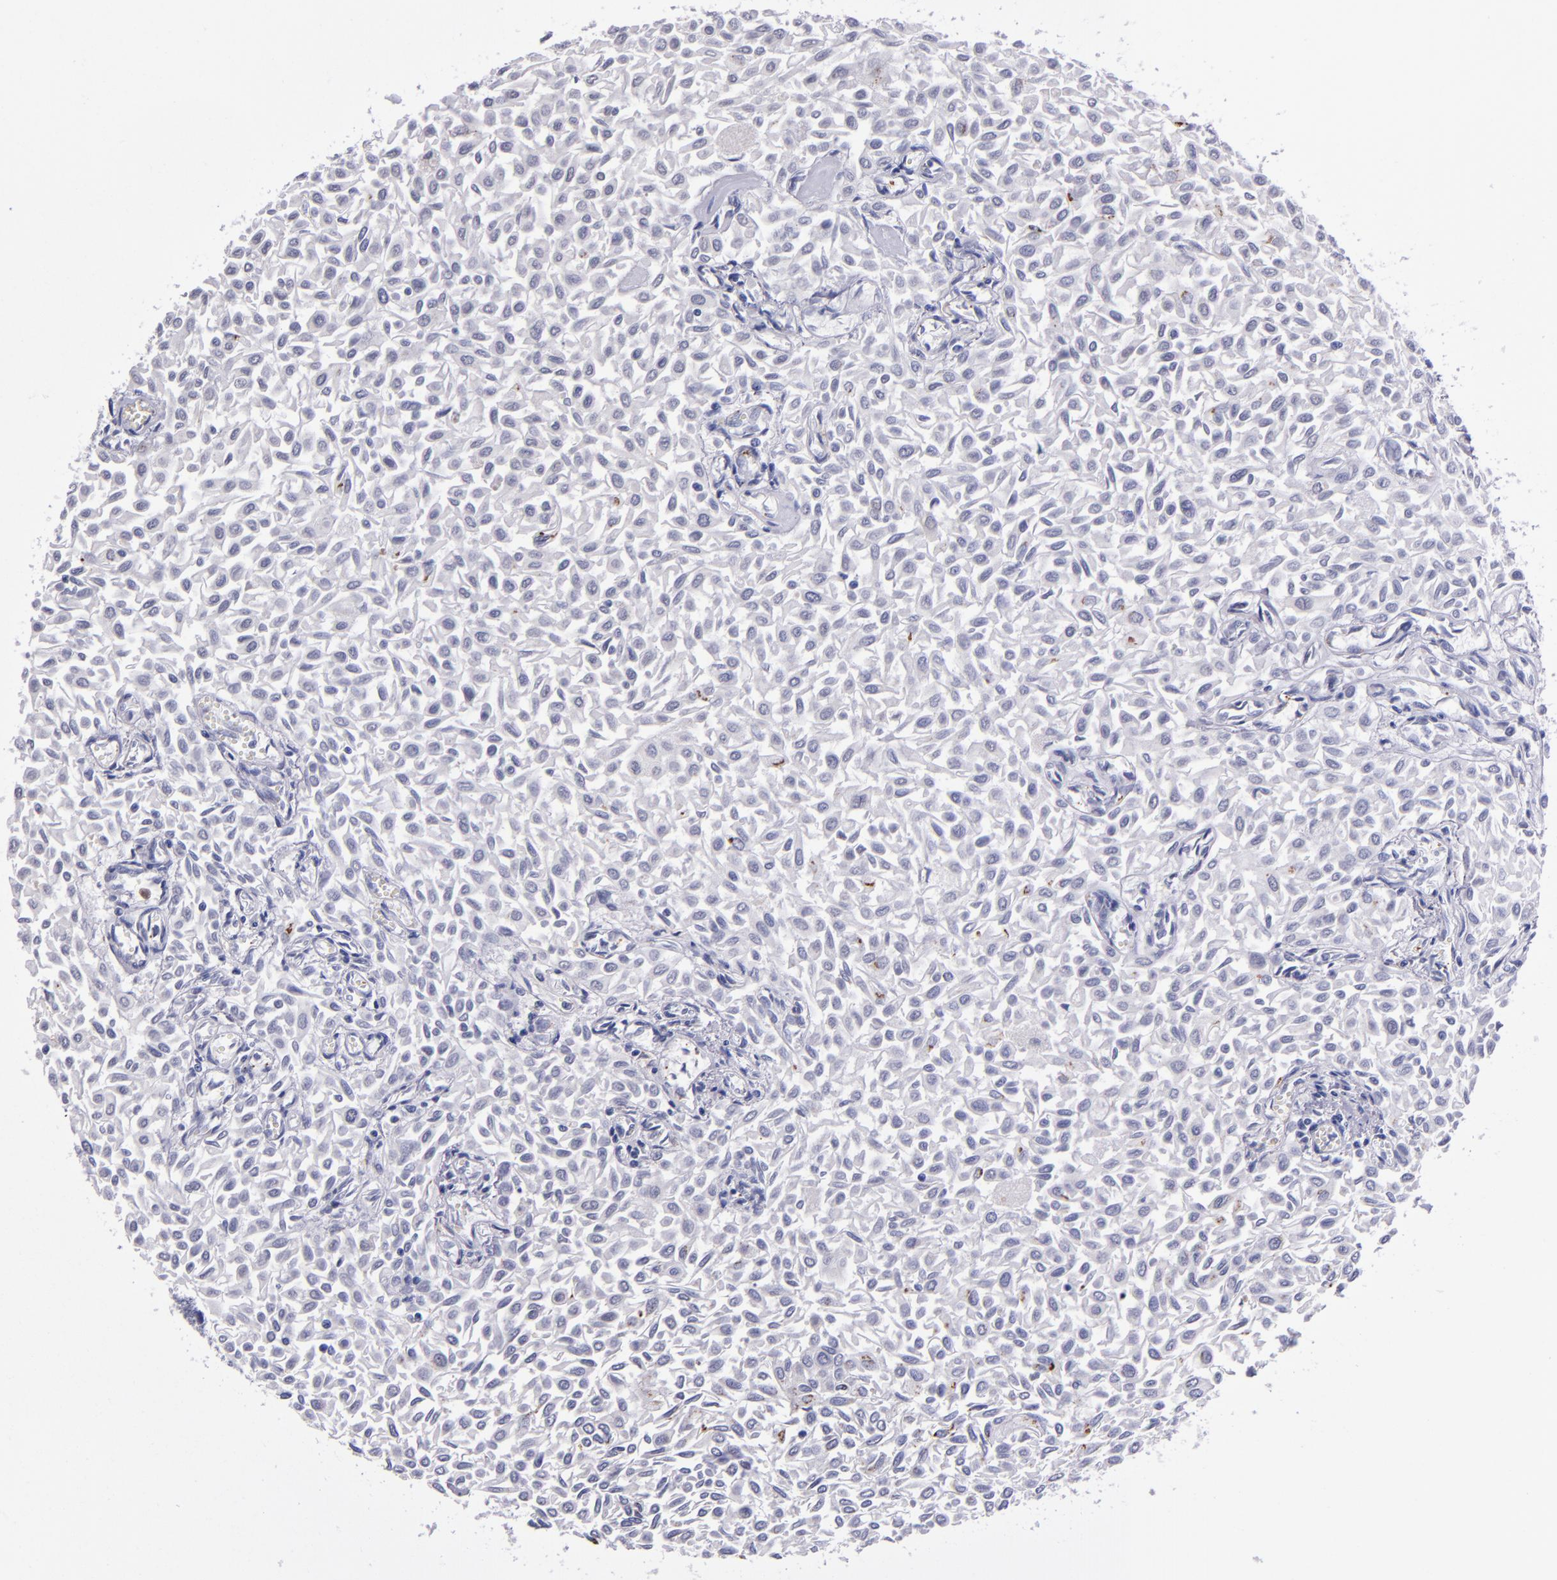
{"staining": {"intensity": "moderate", "quantity": "<25%", "location": "cytoplasmic/membranous"}, "tissue": "urothelial cancer", "cell_type": "Tumor cells", "image_type": "cancer", "snomed": [{"axis": "morphology", "description": "Urothelial carcinoma, Low grade"}, {"axis": "topography", "description": "Urinary bladder"}], "caption": "Immunohistochemical staining of human urothelial cancer shows low levels of moderate cytoplasmic/membranous protein expression in approximately <25% of tumor cells. Immunohistochemistry stains the protein of interest in brown and the nuclei are stained blue.", "gene": "RAB41", "patient": {"sex": "male", "age": 64}}